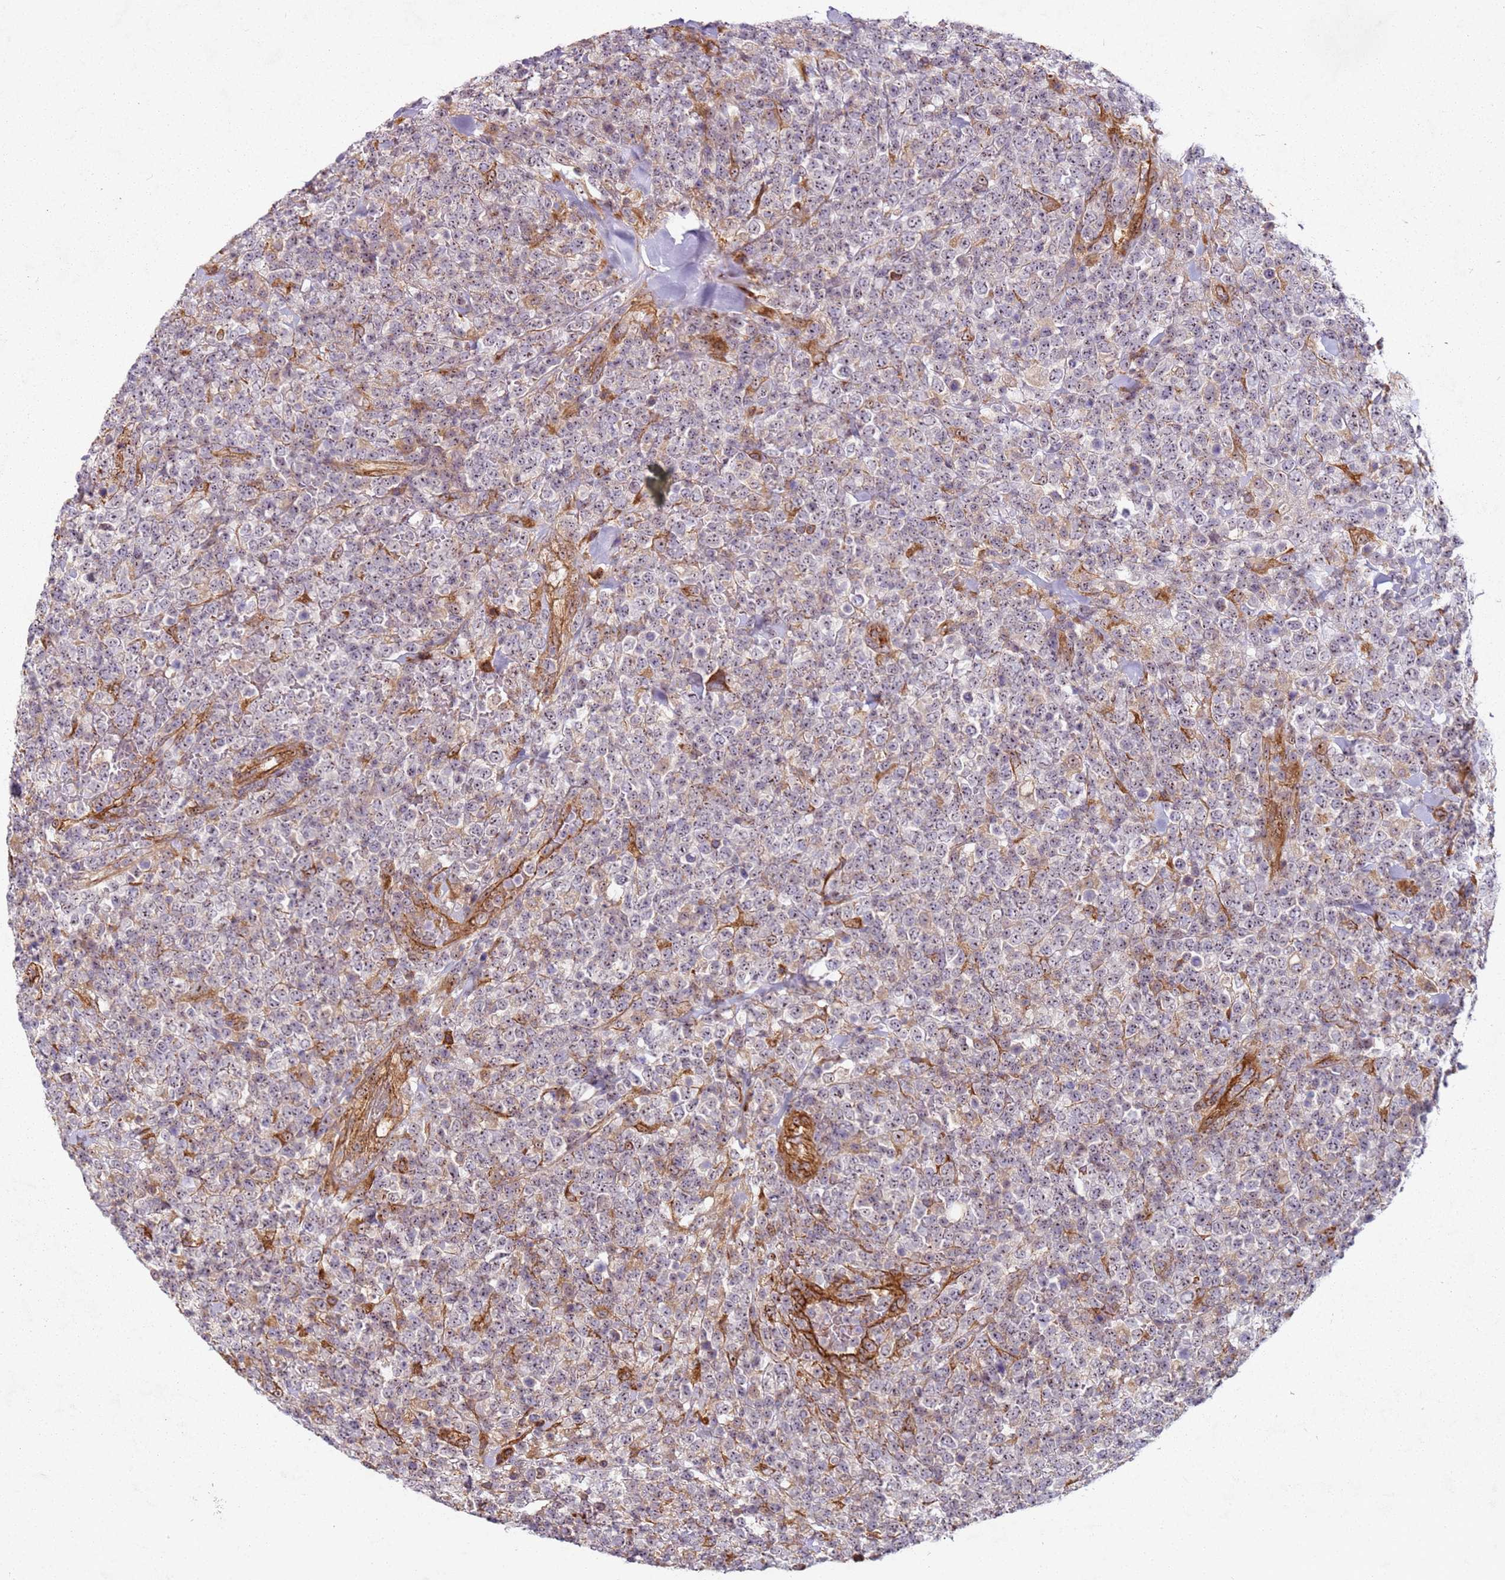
{"staining": {"intensity": "negative", "quantity": "none", "location": "none"}, "tissue": "lymphoma", "cell_type": "Tumor cells", "image_type": "cancer", "snomed": [{"axis": "morphology", "description": "Malignant lymphoma, non-Hodgkin's type, High grade"}, {"axis": "topography", "description": "Colon"}], "caption": "Human lymphoma stained for a protein using IHC reveals no expression in tumor cells.", "gene": "C2CD4B", "patient": {"sex": "female", "age": 53}}